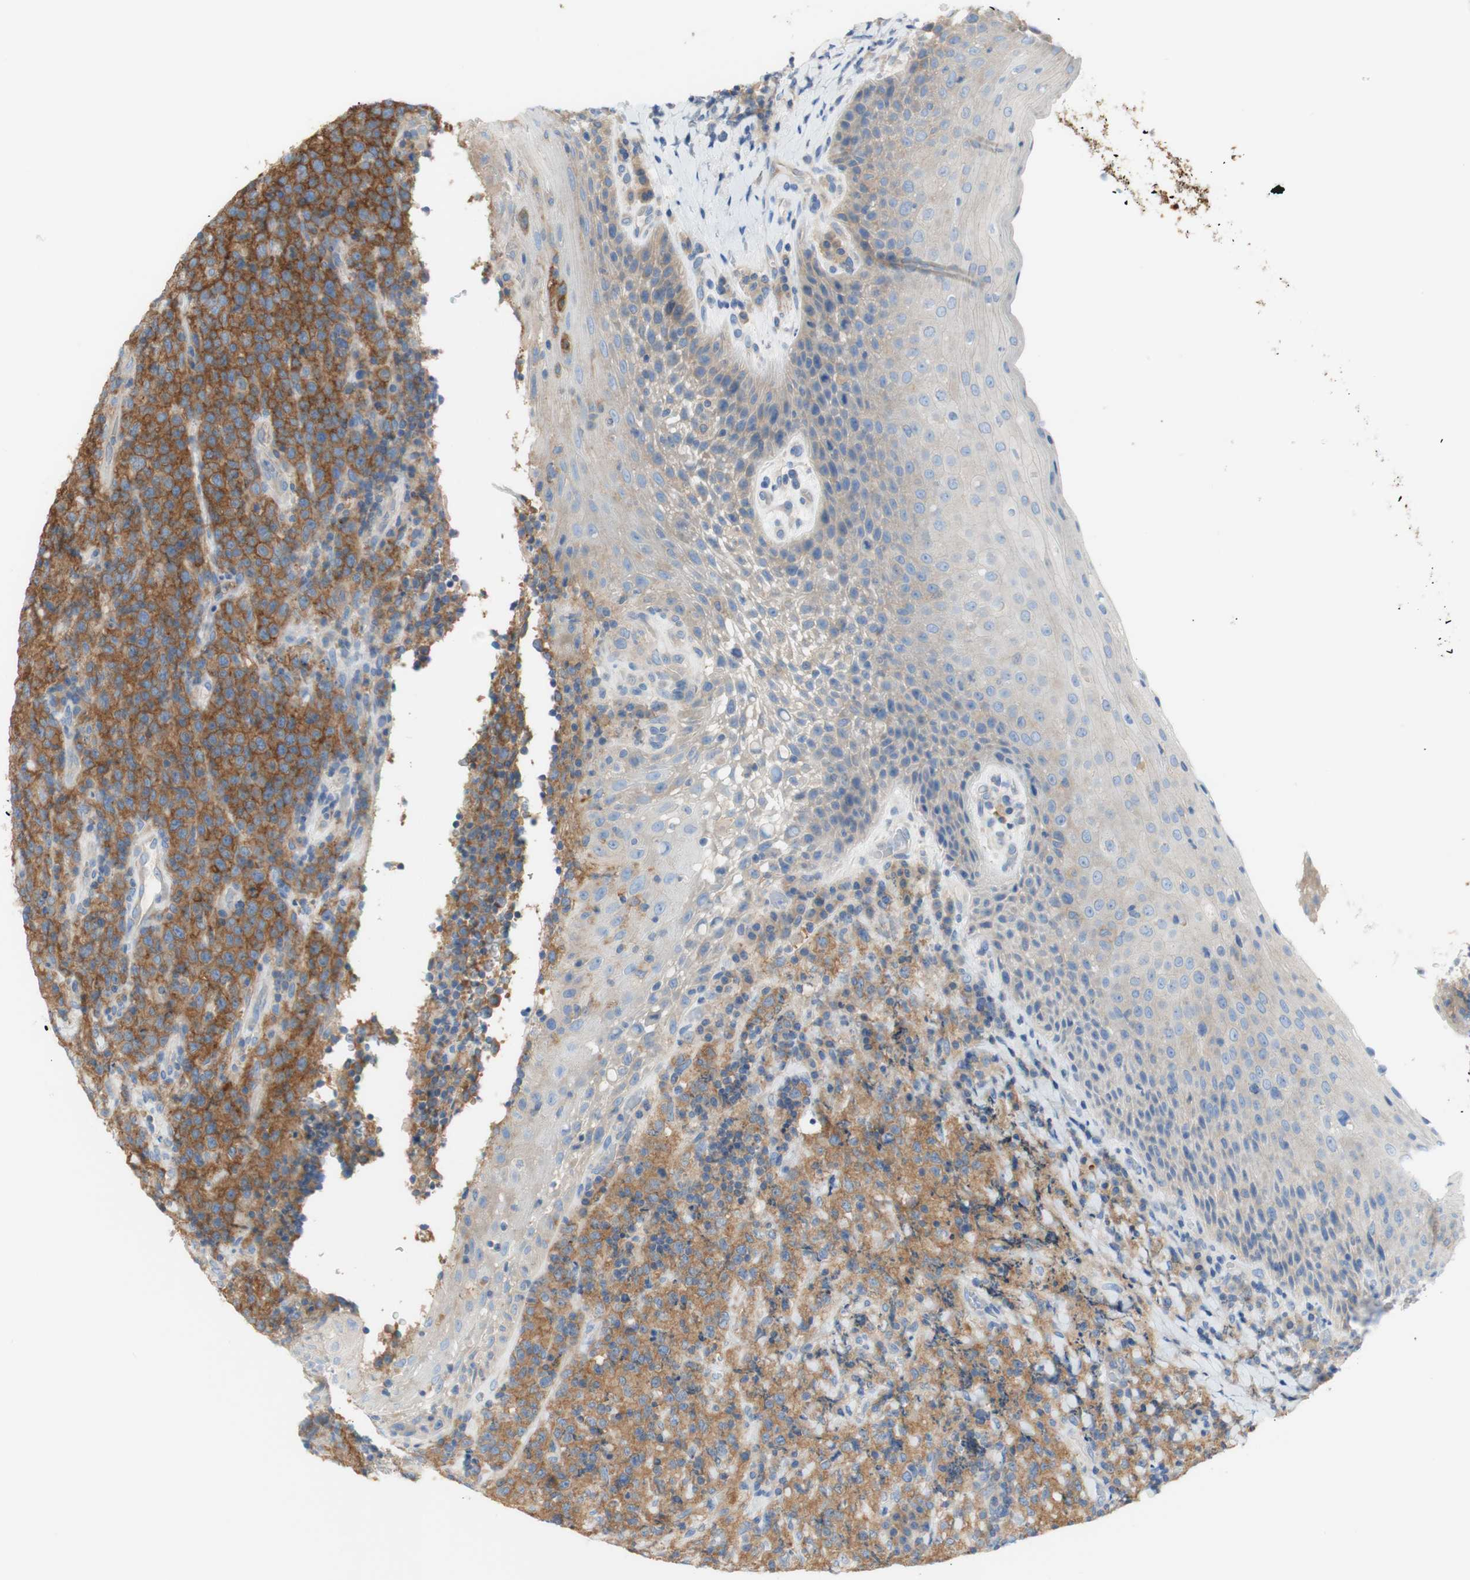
{"staining": {"intensity": "negative", "quantity": "none", "location": "none"}, "tissue": "lymphoma", "cell_type": "Tumor cells", "image_type": "cancer", "snomed": [{"axis": "morphology", "description": "Malignant lymphoma, non-Hodgkin's type, High grade"}, {"axis": "topography", "description": "Tonsil"}], "caption": "Lymphoma stained for a protein using immunohistochemistry shows no expression tumor cells.", "gene": "ATP2B1", "patient": {"sex": "female", "age": 36}}